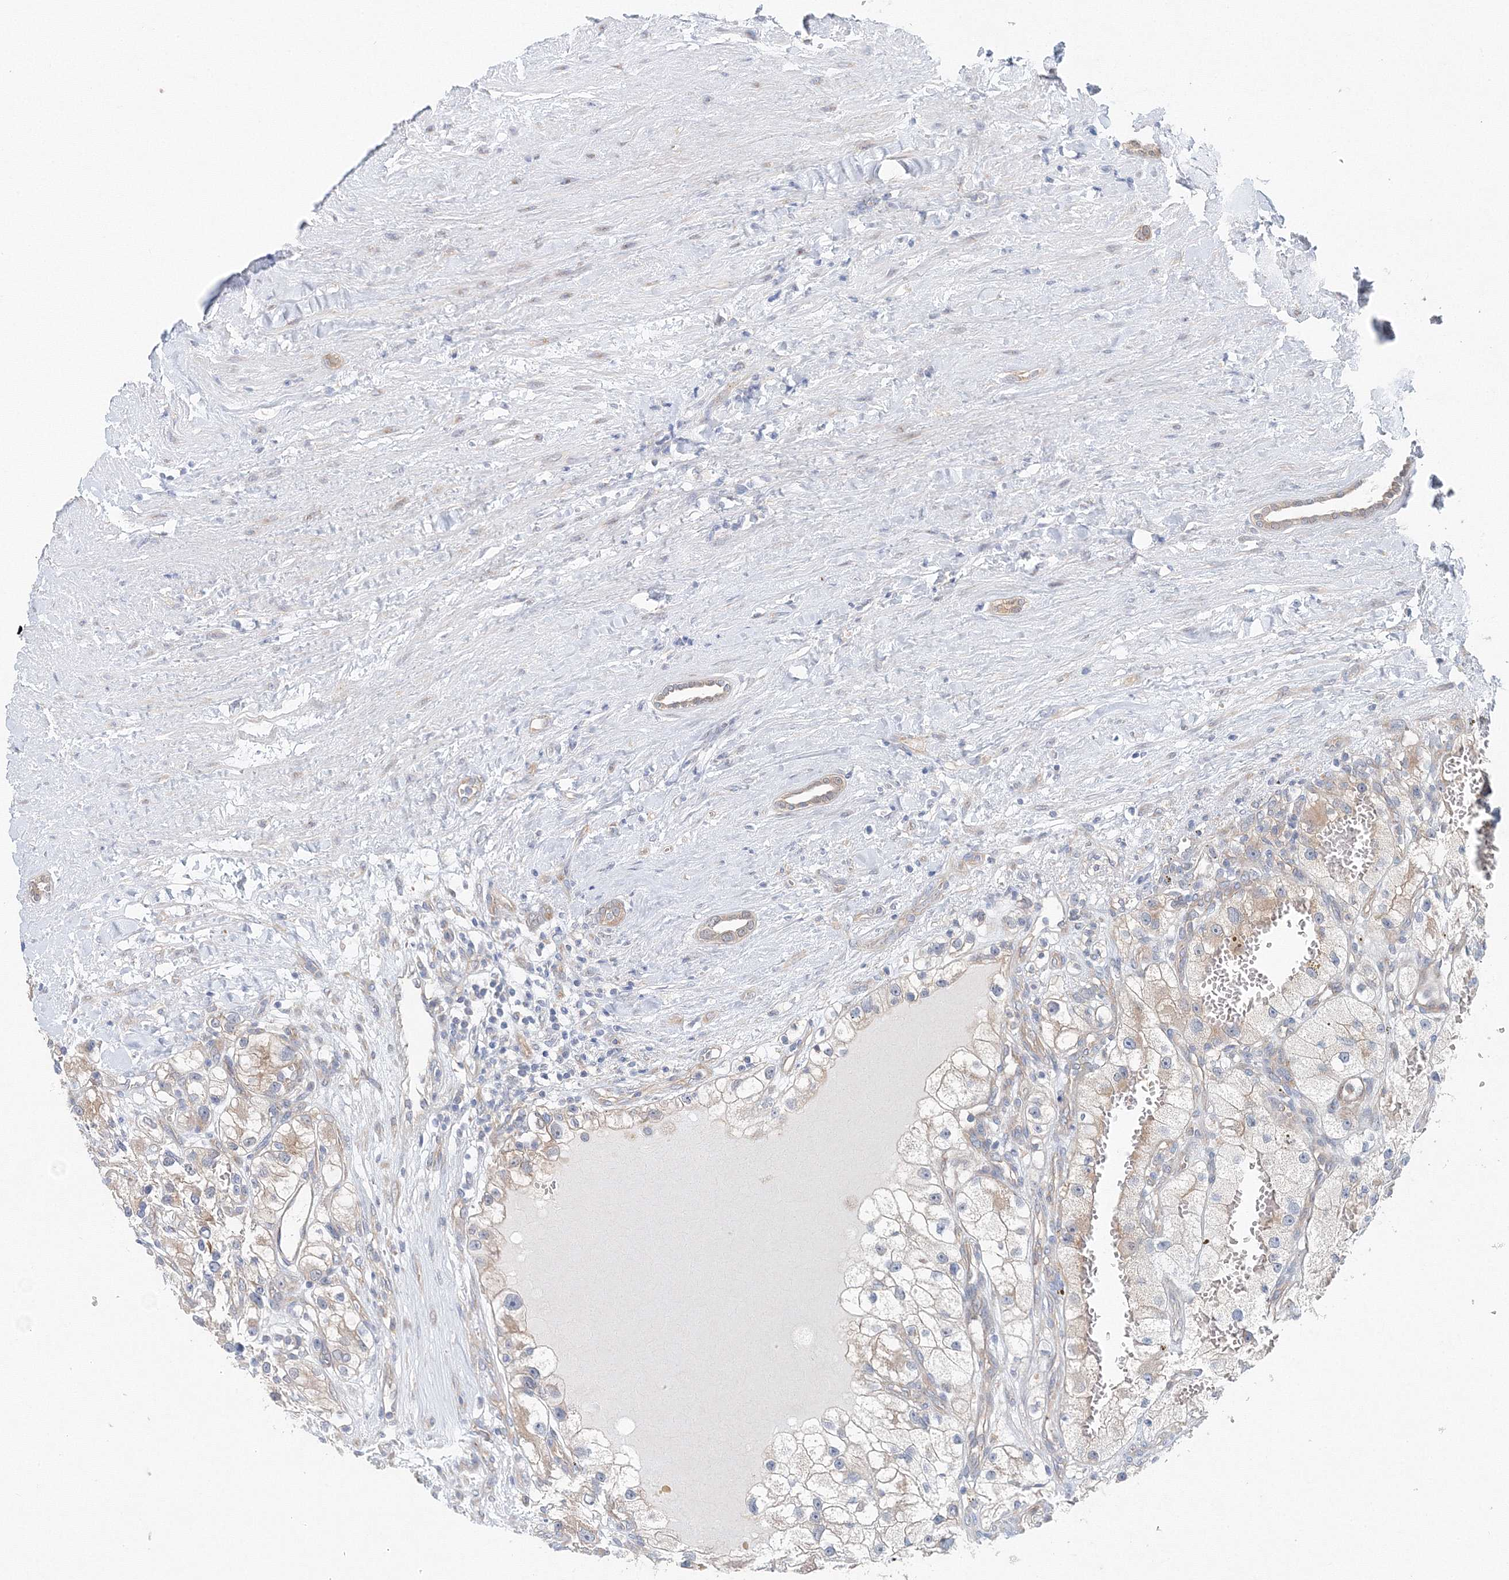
{"staining": {"intensity": "weak", "quantity": "<25%", "location": "cytoplasmic/membranous"}, "tissue": "renal cancer", "cell_type": "Tumor cells", "image_type": "cancer", "snomed": [{"axis": "morphology", "description": "Adenocarcinoma, NOS"}, {"axis": "topography", "description": "Kidney"}], "caption": "Renal cancer (adenocarcinoma) stained for a protein using IHC demonstrates no staining tumor cells.", "gene": "TPRKB", "patient": {"sex": "female", "age": 57}}